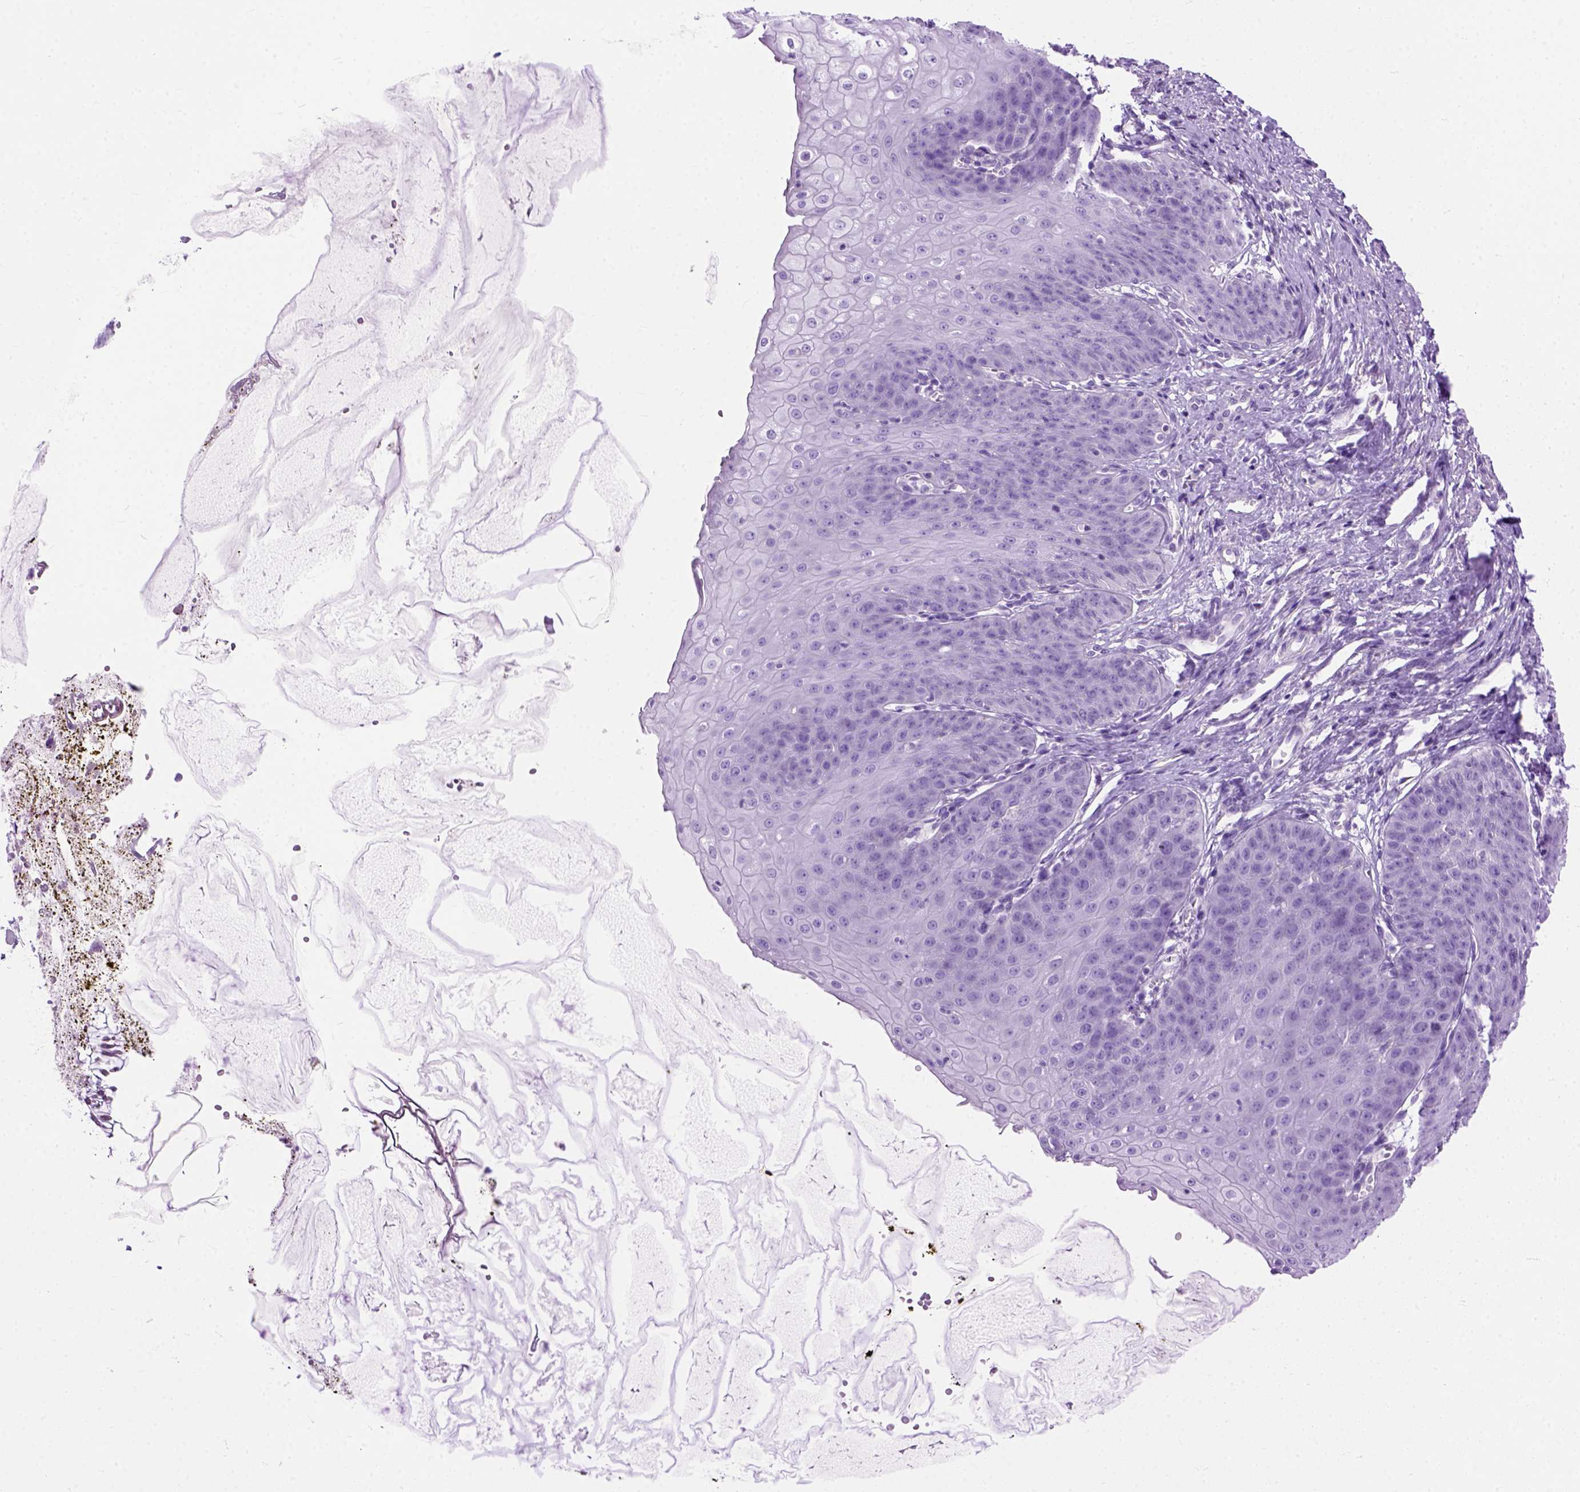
{"staining": {"intensity": "negative", "quantity": "none", "location": "none"}, "tissue": "esophagus", "cell_type": "Squamous epithelial cells", "image_type": "normal", "snomed": [{"axis": "morphology", "description": "Normal tissue, NOS"}, {"axis": "topography", "description": "Esophagus"}], "caption": "There is no significant expression in squamous epithelial cells of esophagus. Nuclei are stained in blue.", "gene": "ODAD3", "patient": {"sex": "male", "age": 71}}